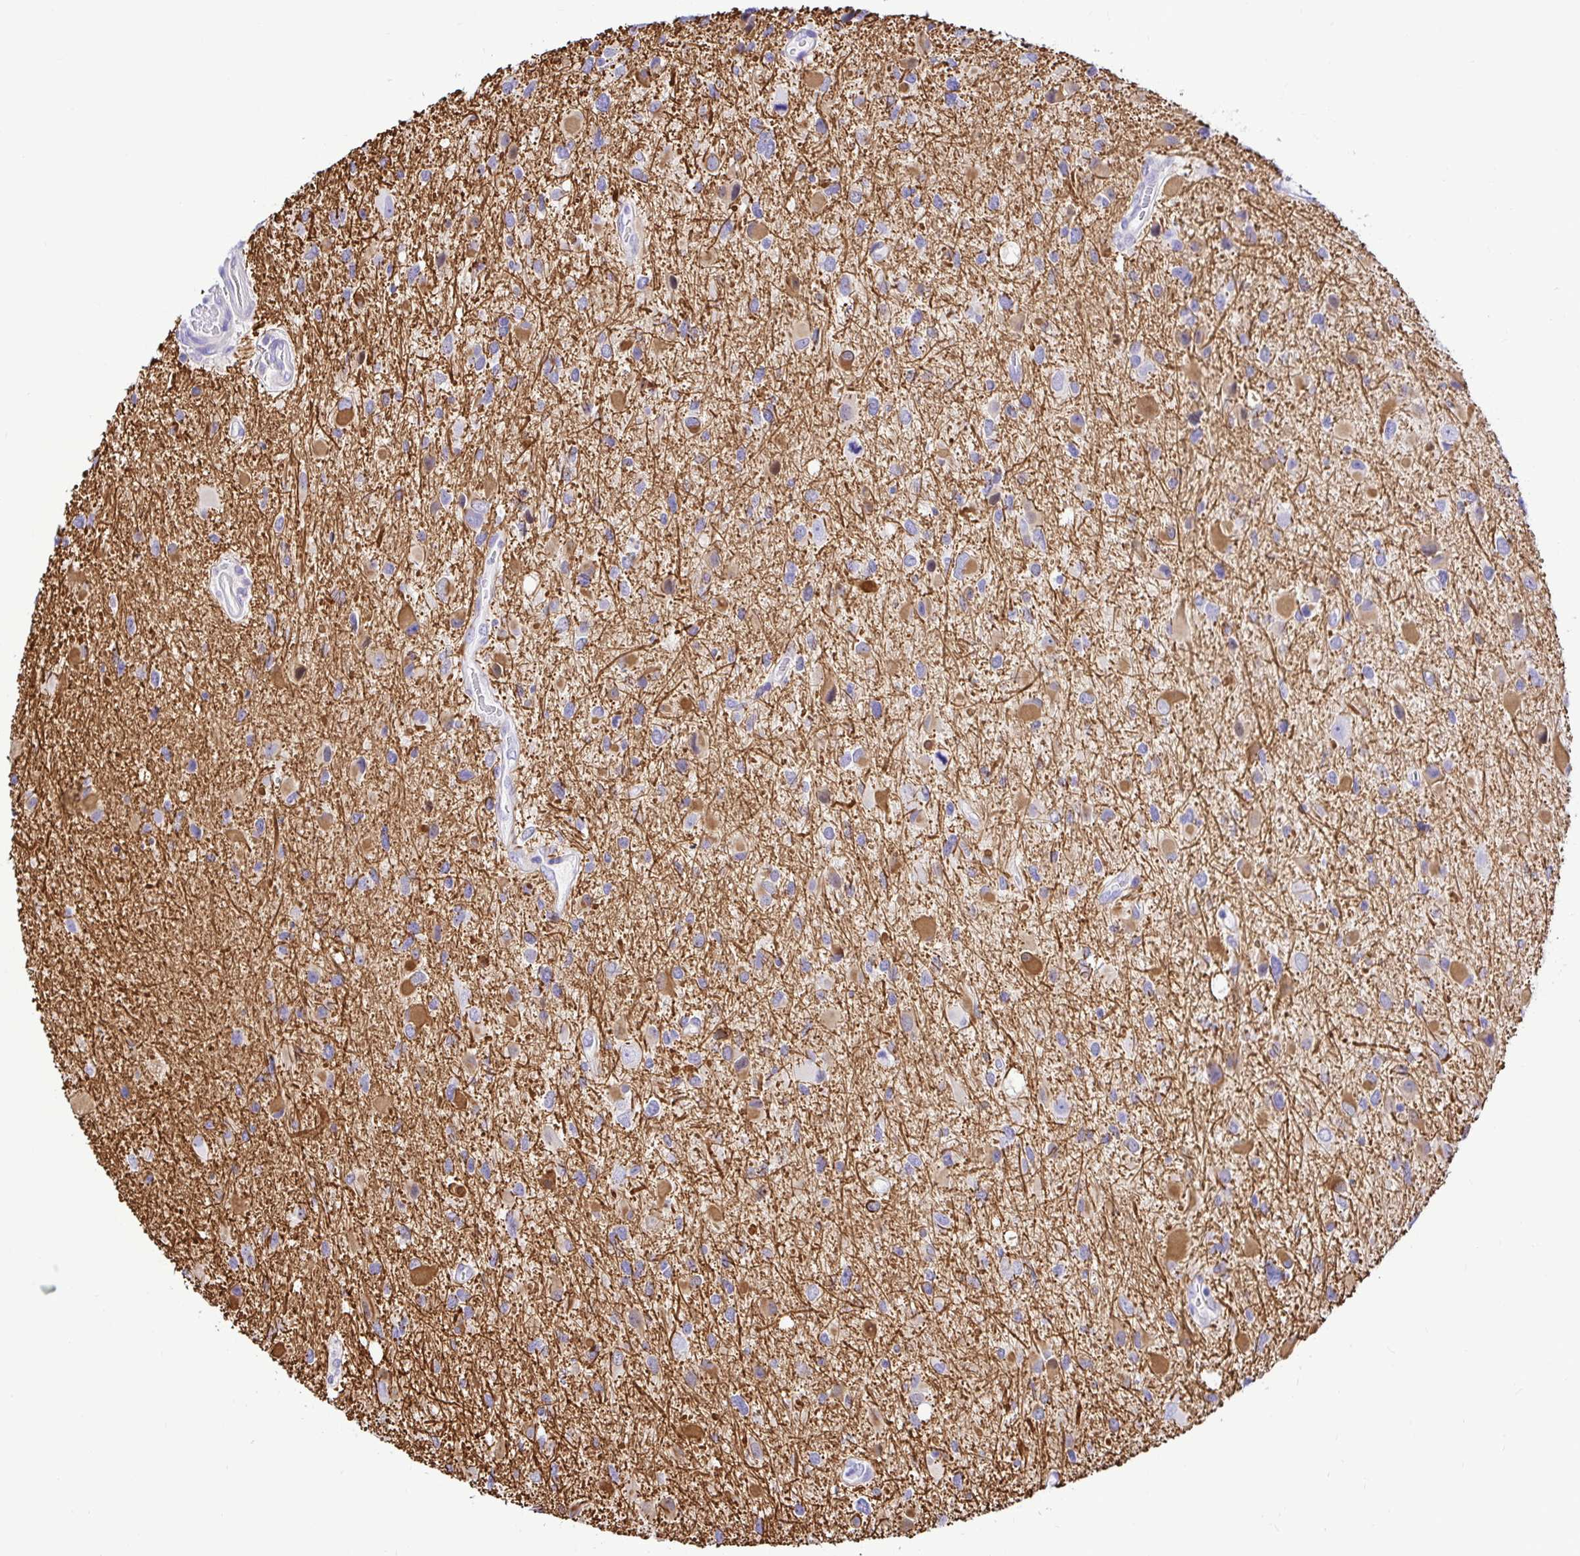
{"staining": {"intensity": "moderate", "quantity": "25%-75%", "location": "cytoplasmic/membranous"}, "tissue": "glioma", "cell_type": "Tumor cells", "image_type": "cancer", "snomed": [{"axis": "morphology", "description": "Glioma, malignant, Low grade"}, {"axis": "topography", "description": "Brain"}], "caption": "Tumor cells exhibit medium levels of moderate cytoplasmic/membranous staining in approximately 25%-75% of cells in glioma.", "gene": "BACE2", "patient": {"sex": "female", "age": 32}}